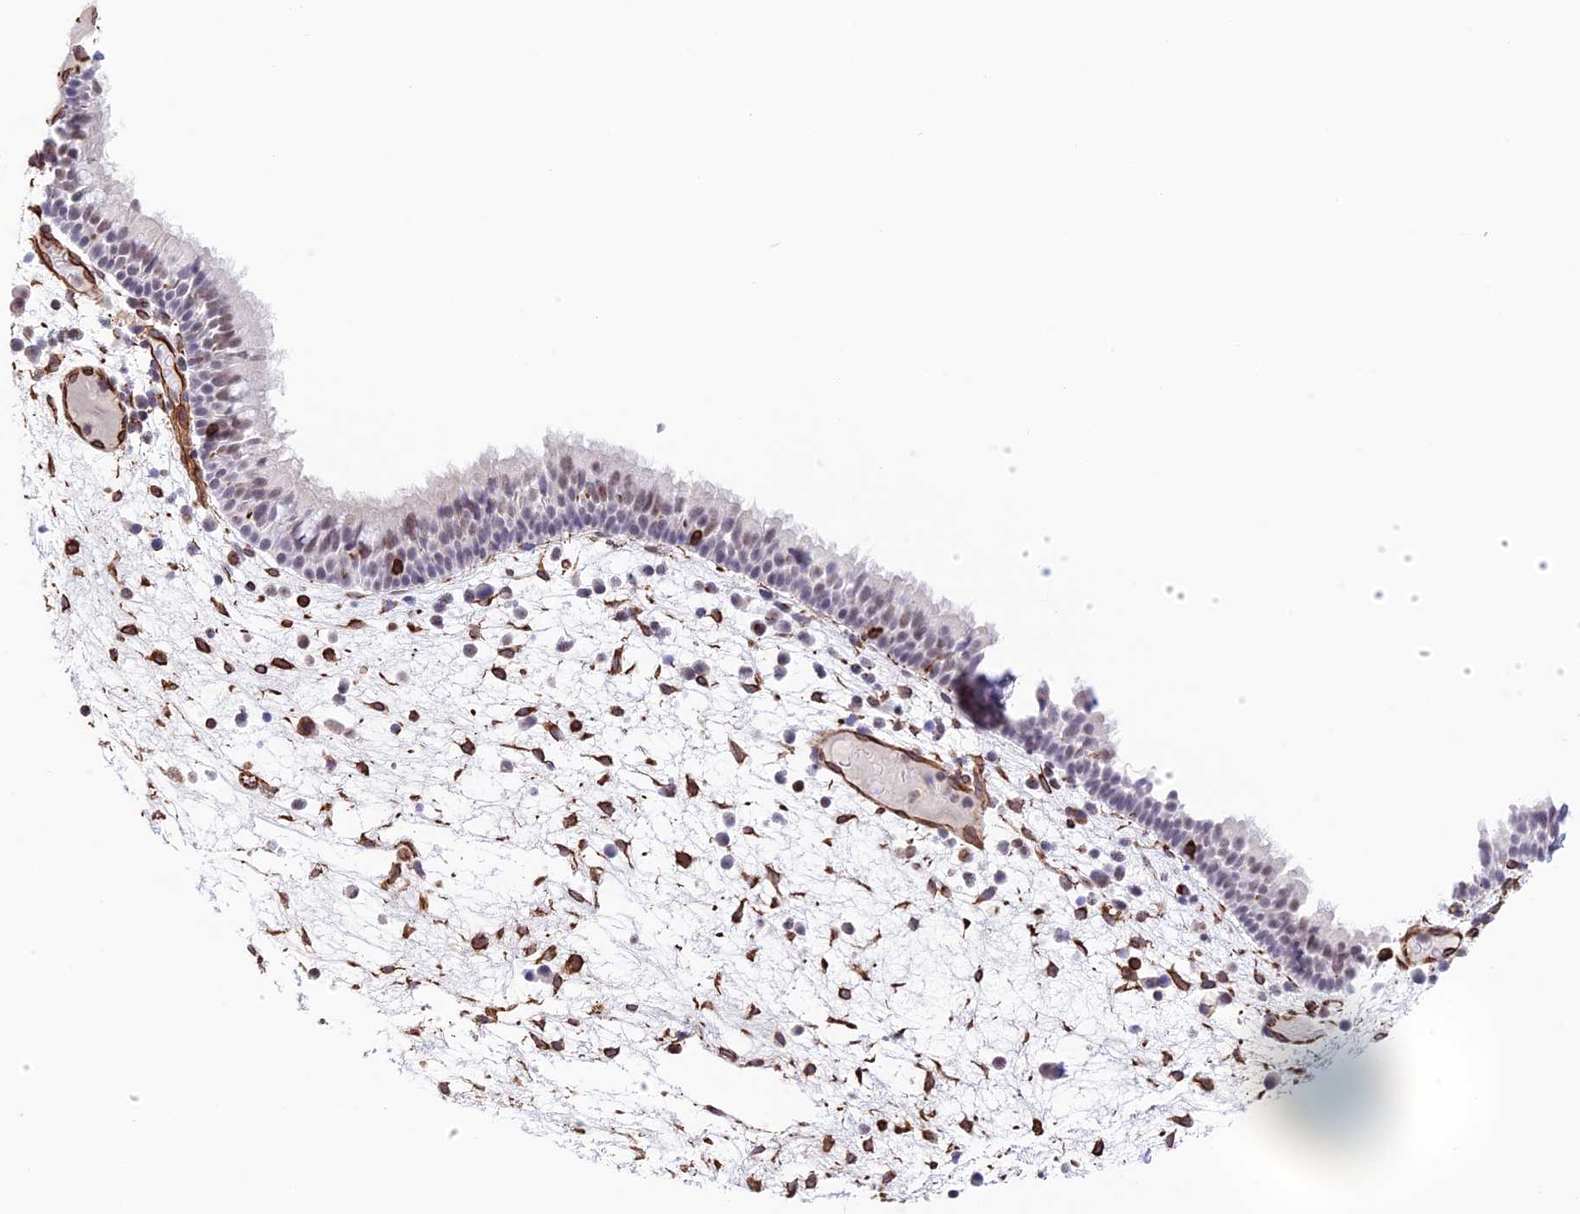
{"staining": {"intensity": "weak", "quantity": "25%-75%", "location": "nuclear"}, "tissue": "nasopharynx", "cell_type": "Respiratory epithelial cells", "image_type": "normal", "snomed": [{"axis": "morphology", "description": "Normal tissue, NOS"}, {"axis": "morphology", "description": "Inflammation, NOS"}, {"axis": "morphology", "description": "Malignant melanoma, Metastatic site"}, {"axis": "topography", "description": "Nasopharynx"}], "caption": "Nasopharynx stained with a brown dye demonstrates weak nuclear positive staining in approximately 25%-75% of respiratory epithelial cells.", "gene": "ZNF652", "patient": {"sex": "male", "age": 70}}